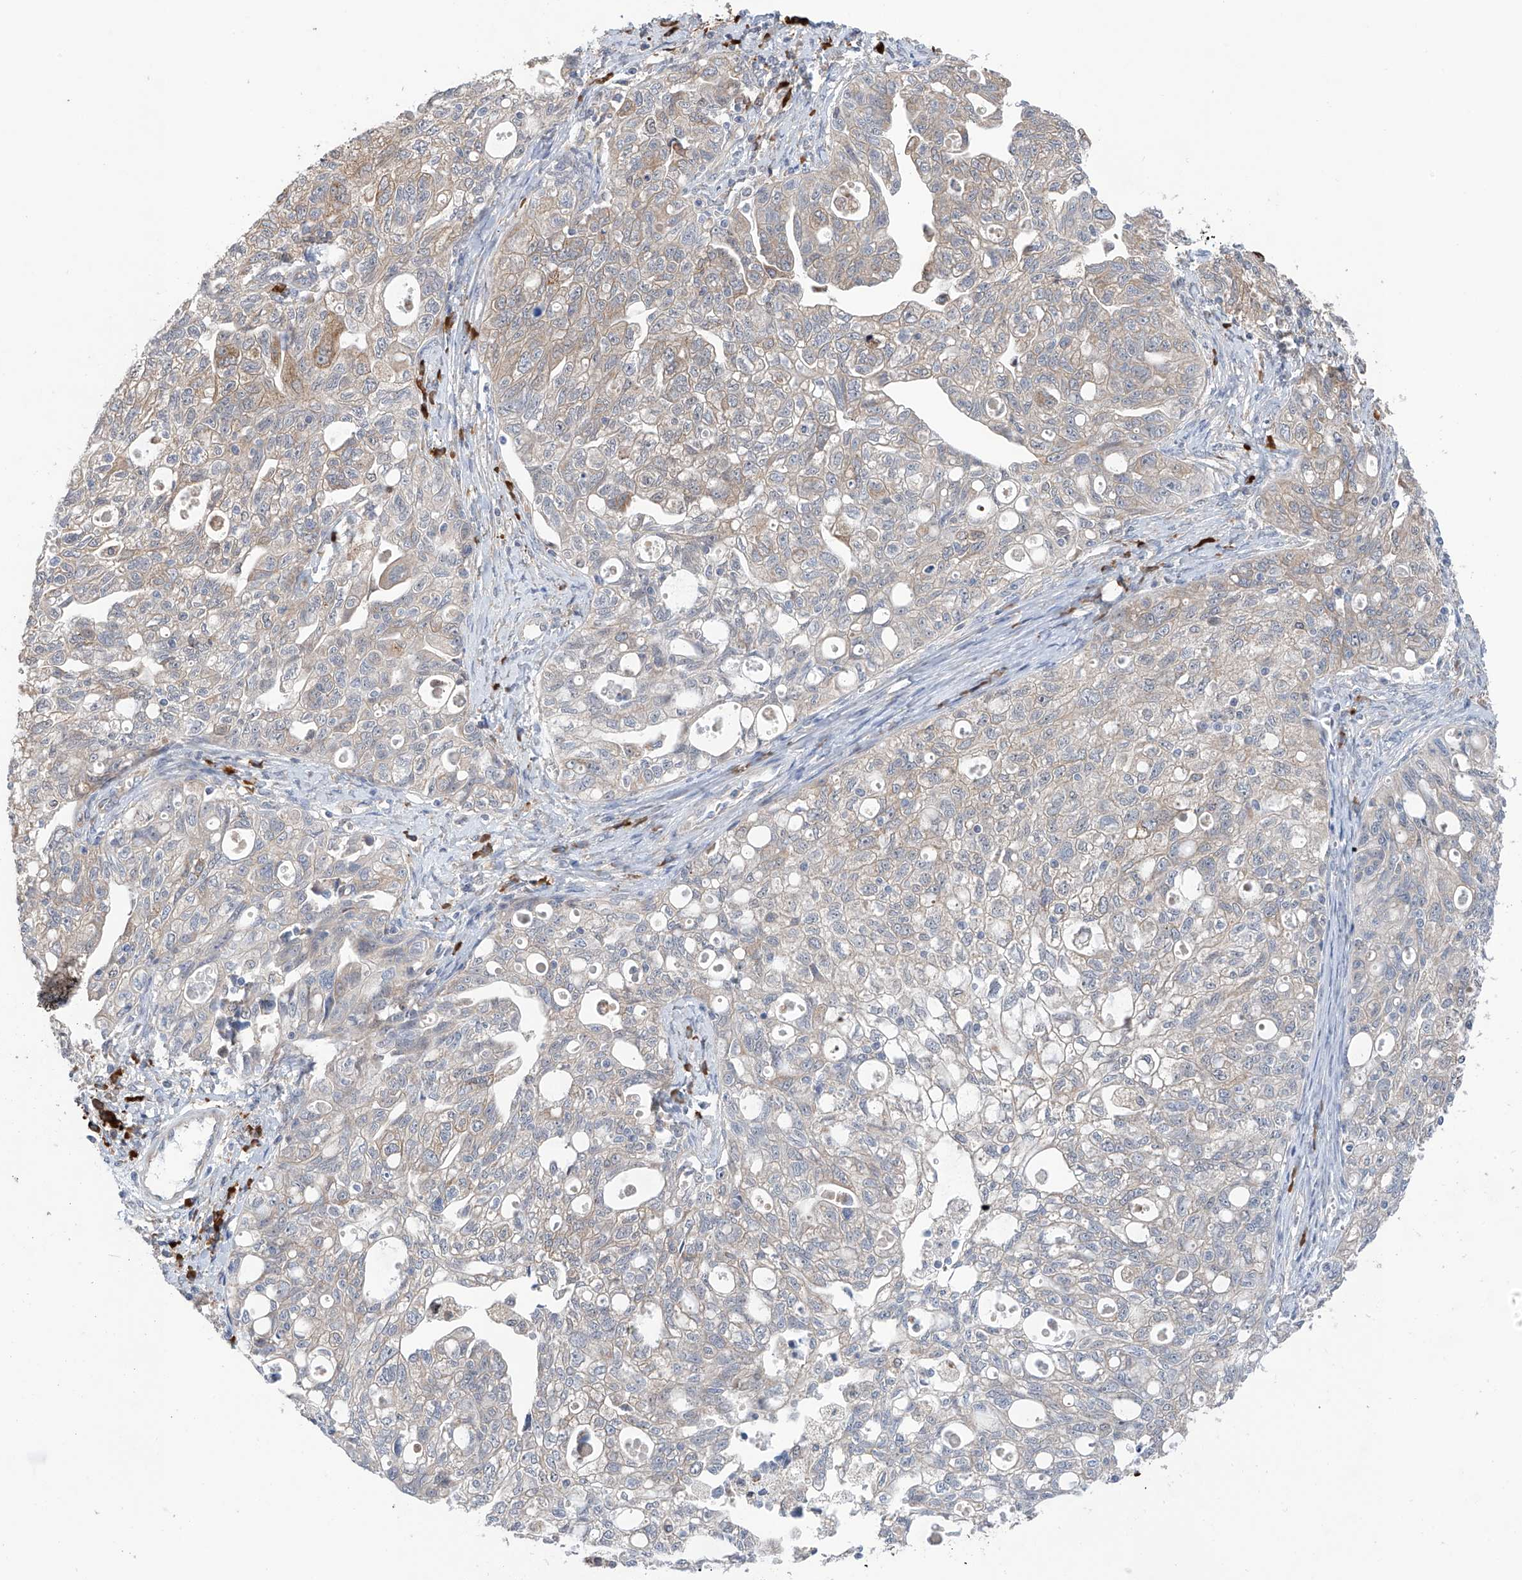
{"staining": {"intensity": "weak", "quantity": "<25%", "location": "cytoplasmic/membranous"}, "tissue": "ovarian cancer", "cell_type": "Tumor cells", "image_type": "cancer", "snomed": [{"axis": "morphology", "description": "Carcinoma, NOS"}, {"axis": "morphology", "description": "Cystadenocarcinoma, serous, NOS"}, {"axis": "topography", "description": "Ovary"}], "caption": "Immunohistochemical staining of human ovarian carcinoma displays no significant expression in tumor cells.", "gene": "REC8", "patient": {"sex": "female", "age": 69}}